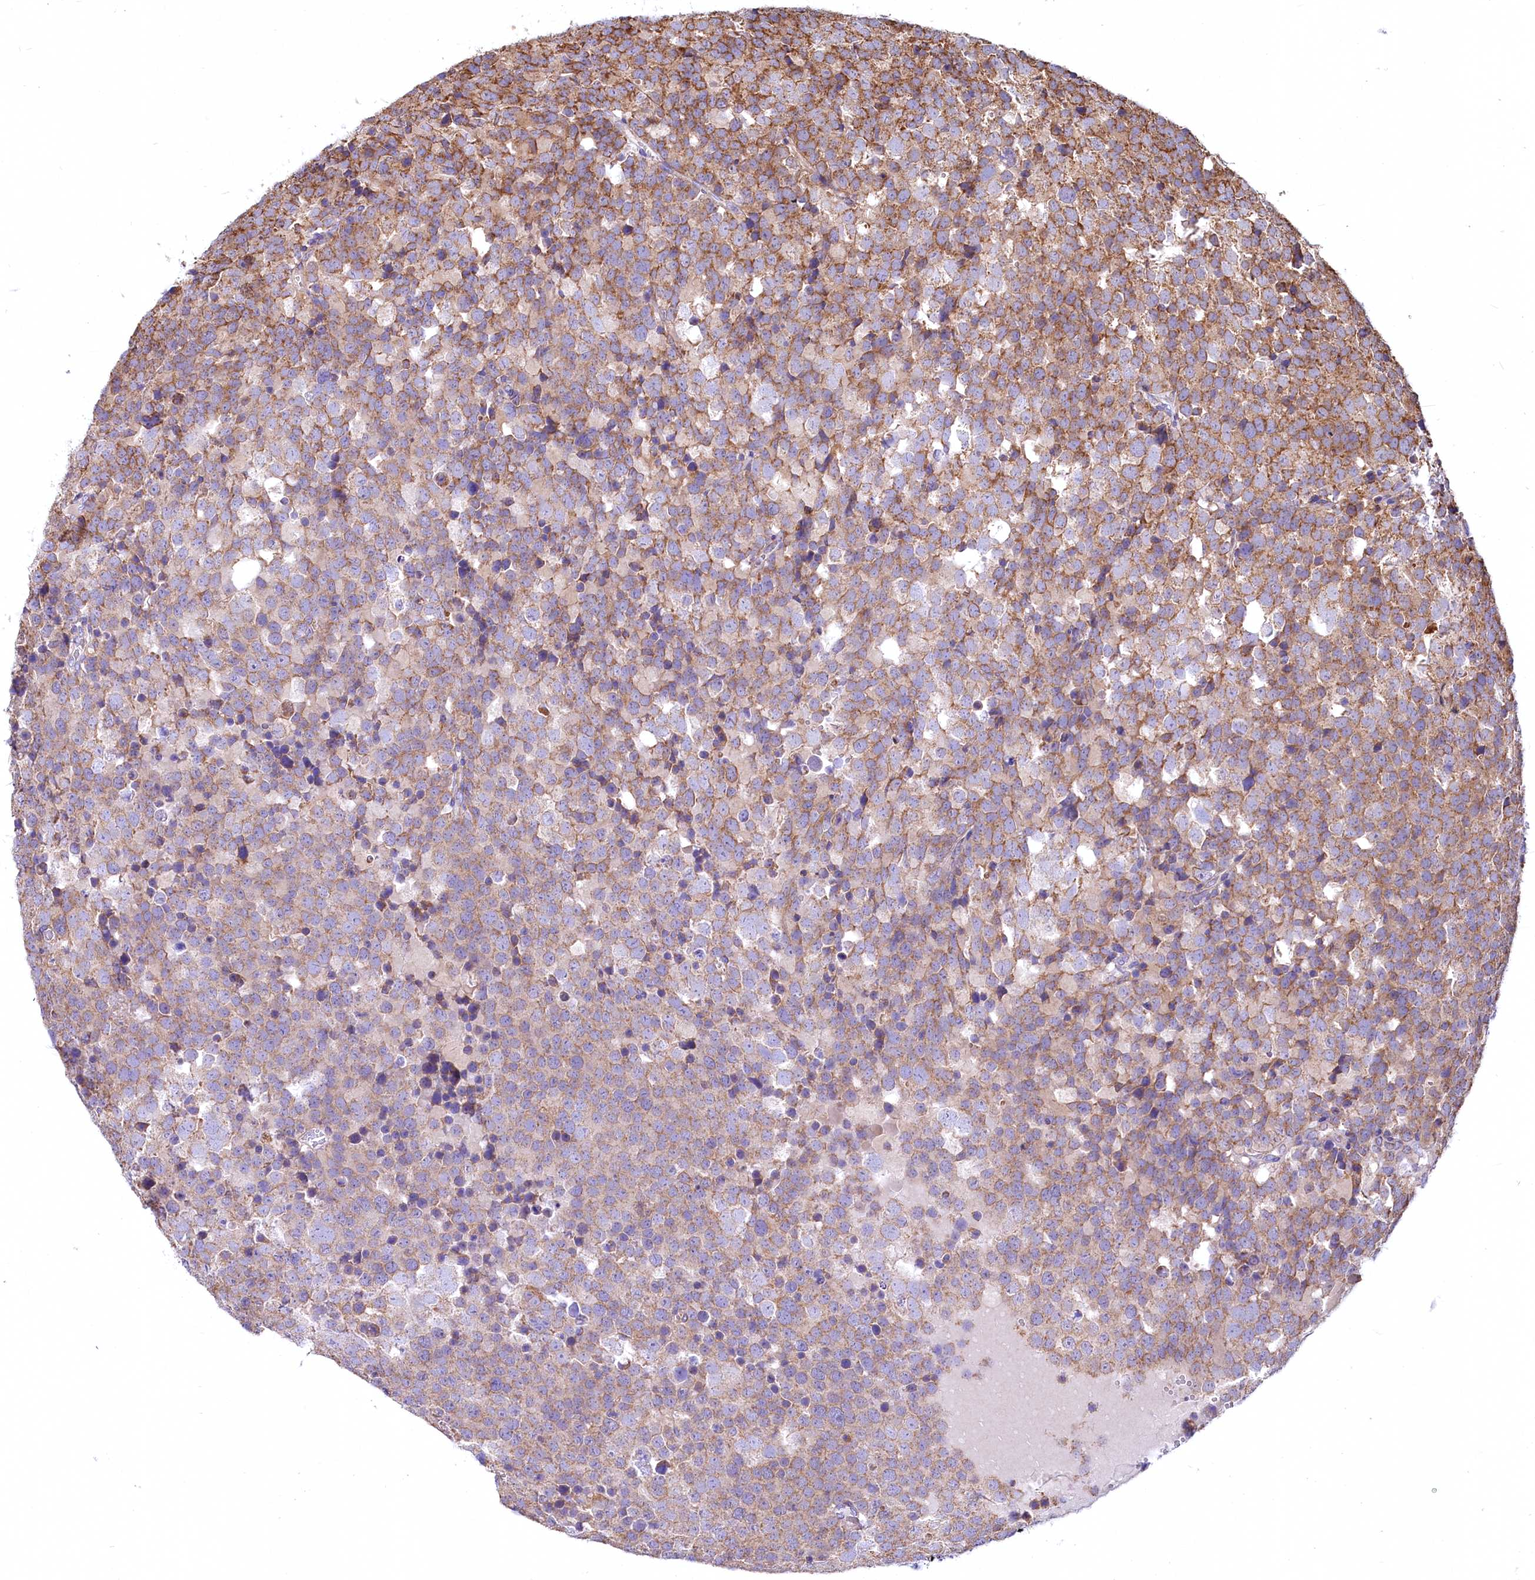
{"staining": {"intensity": "moderate", "quantity": "25%-75%", "location": "cytoplasmic/membranous"}, "tissue": "testis cancer", "cell_type": "Tumor cells", "image_type": "cancer", "snomed": [{"axis": "morphology", "description": "Seminoma, NOS"}, {"axis": "topography", "description": "Testis"}], "caption": "IHC (DAB (3,3'-diaminobenzidine)) staining of seminoma (testis) reveals moderate cytoplasmic/membranous protein expression in about 25%-75% of tumor cells.", "gene": "NUDT15", "patient": {"sex": "male", "age": 71}}